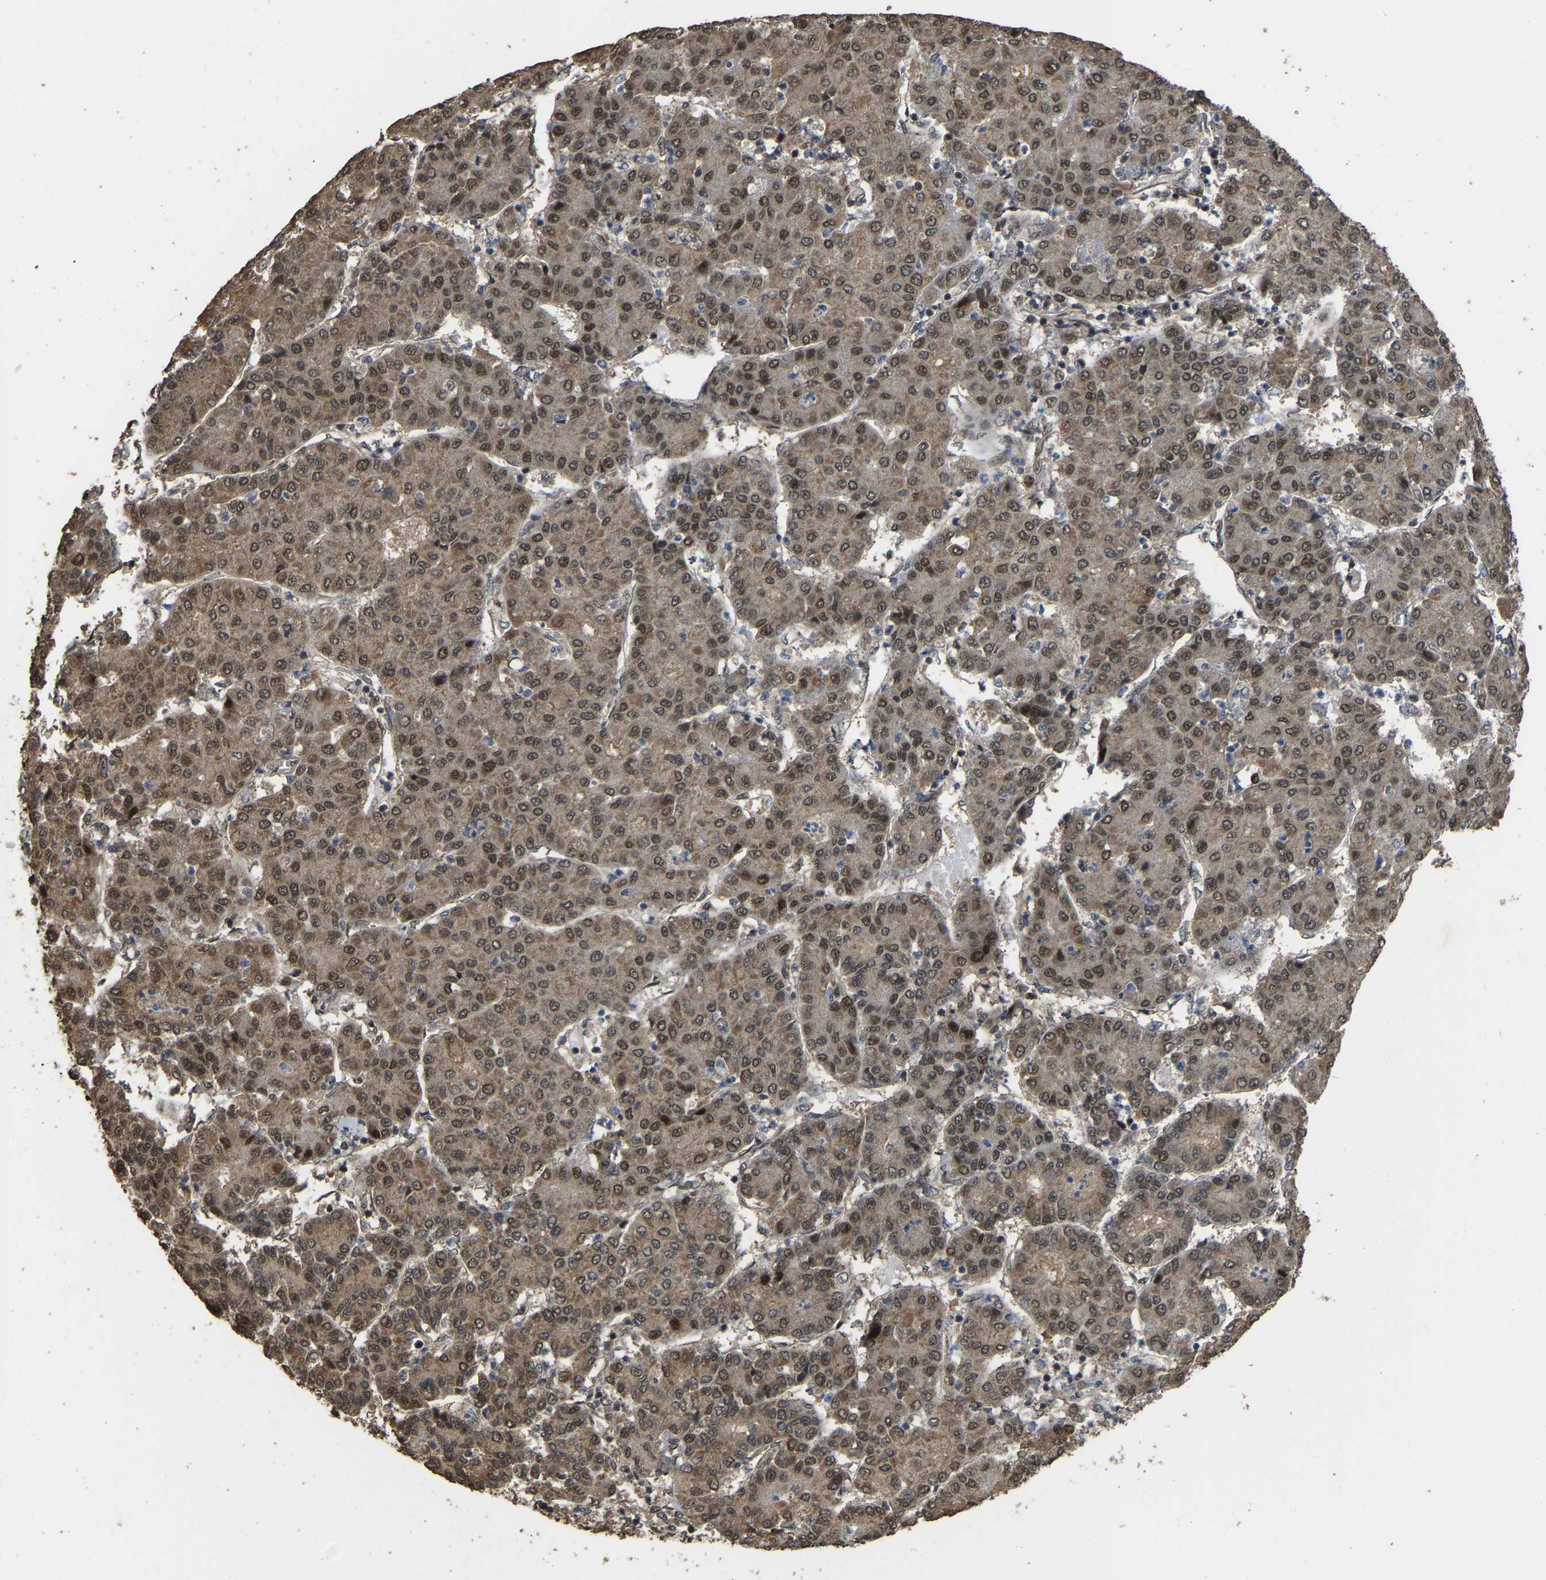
{"staining": {"intensity": "moderate", "quantity": ">75%", "location": "cytoplasmic/membranous,nuclear"}, "tissue": "liver cancer", "cell_type": "Tumor cells", "image_type": "cancer", "snomed": [{"axis": "morphology", "description": "Carcinoma, Hepatocellular, NOS"}, {"axis": "topography", "description": "Liver"}], "caption": "A brown stain highlights moderate cytoplasmic/membranous and nuclear positivity of a protein in human liver cancer (hepatocellular carcinoma) tumor cells.", "gene": "ARHGAP23", "patient": {"sex": "male", "age": 65}}